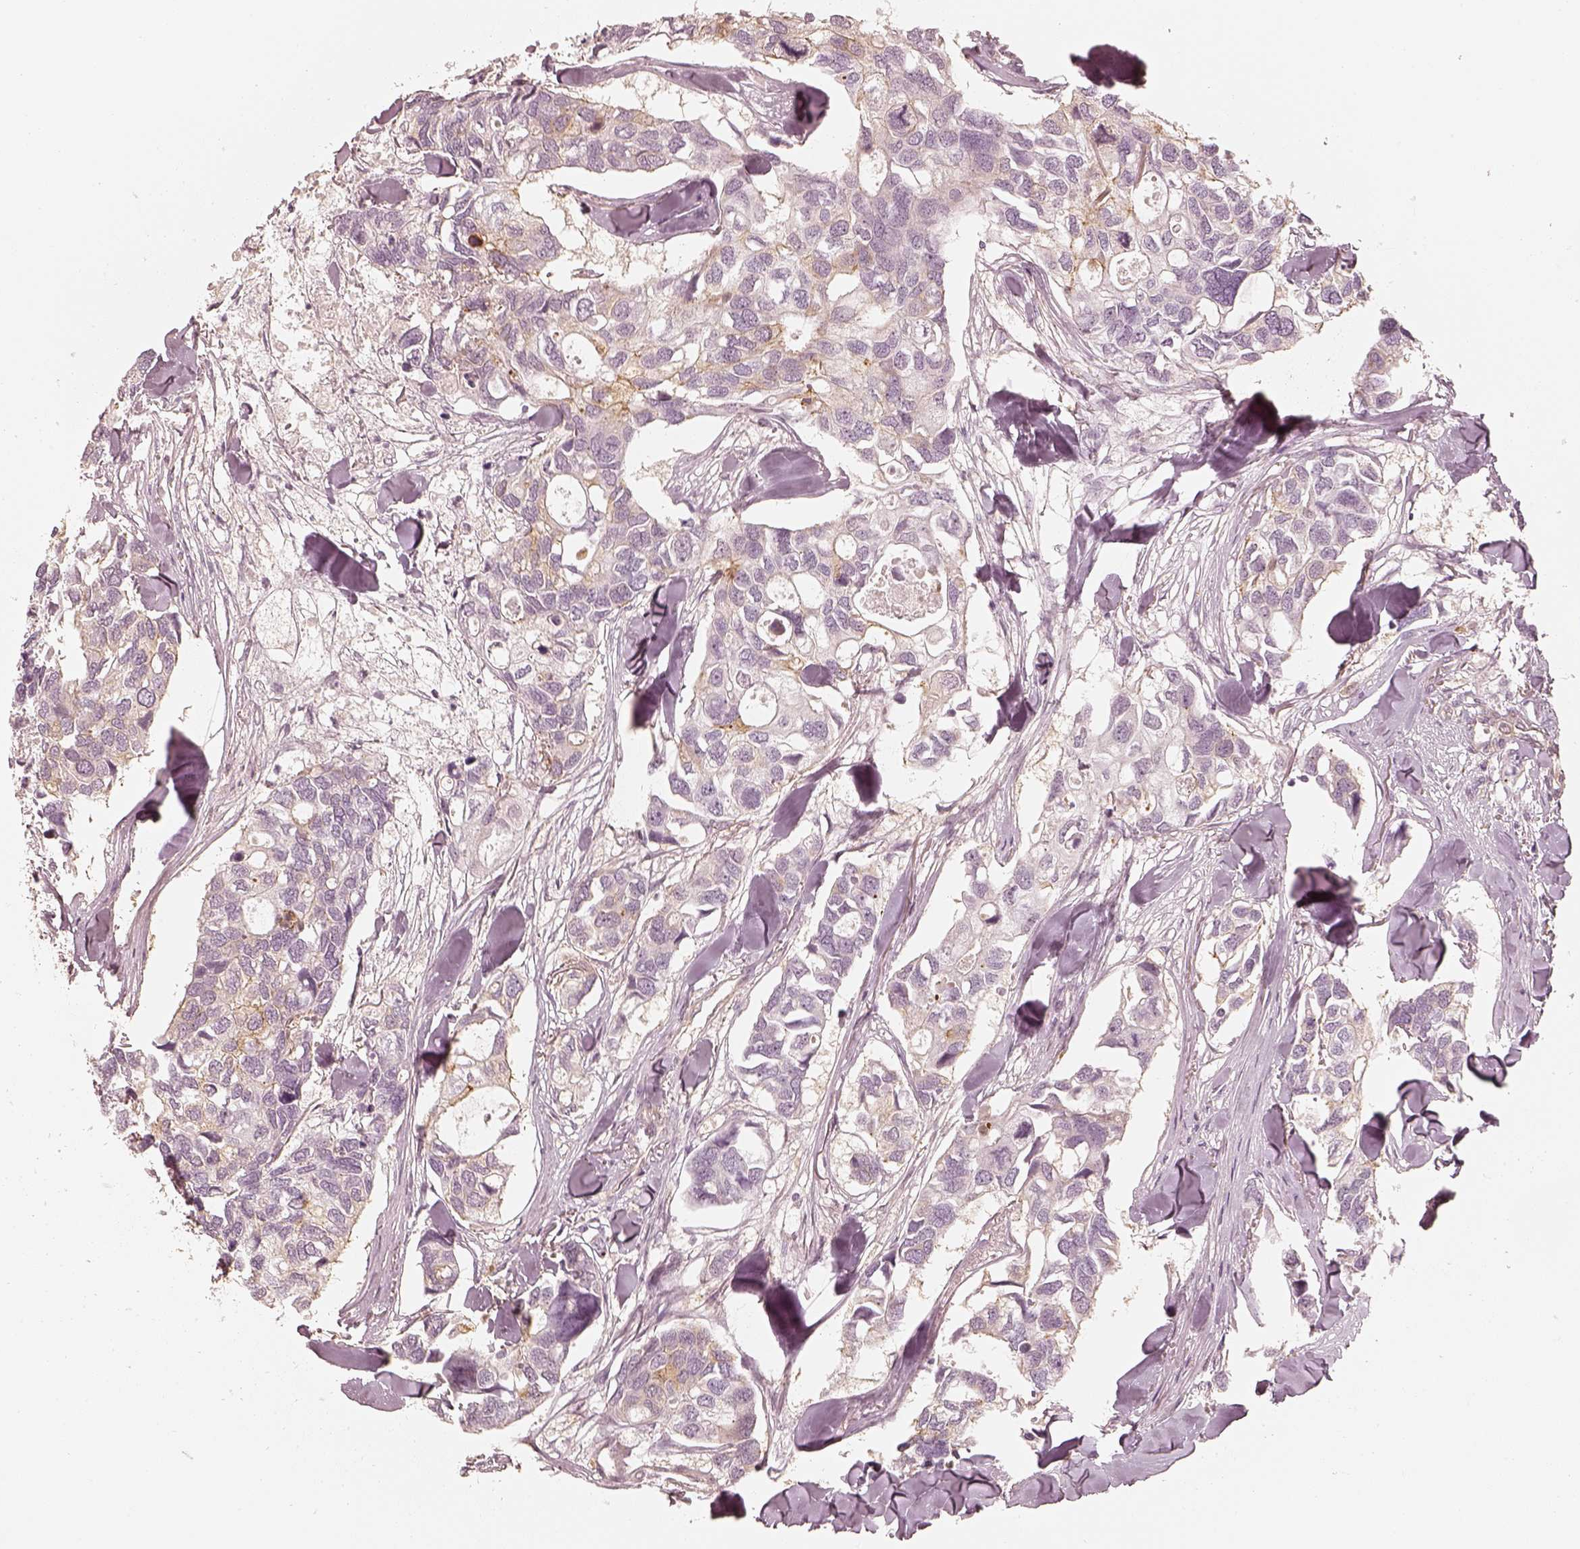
{"staining": {"intensity": "weak", "quantity": "<25%", "location": "cytoplasmic/membranous"}, "tissue": "breast cancer", "cell_type": "Tumor cells", "image_type": "cancer", "snomed": [{"axis": "morphology", "description": "Duct carcinoma"}, {"axis": "topography", "description": "Breast"}], "caption": "Breast intraductal carcinoma was stained to show a protein in brown. There is no significant positivity in tumor cells. (Stains: DAB immunohistochemistry with hematoxylin counter stain, Microscopy: brightfield microscopy at high magnification).", "gene": "GORASP2", "patient": {"sex": "female", "age": 83}}